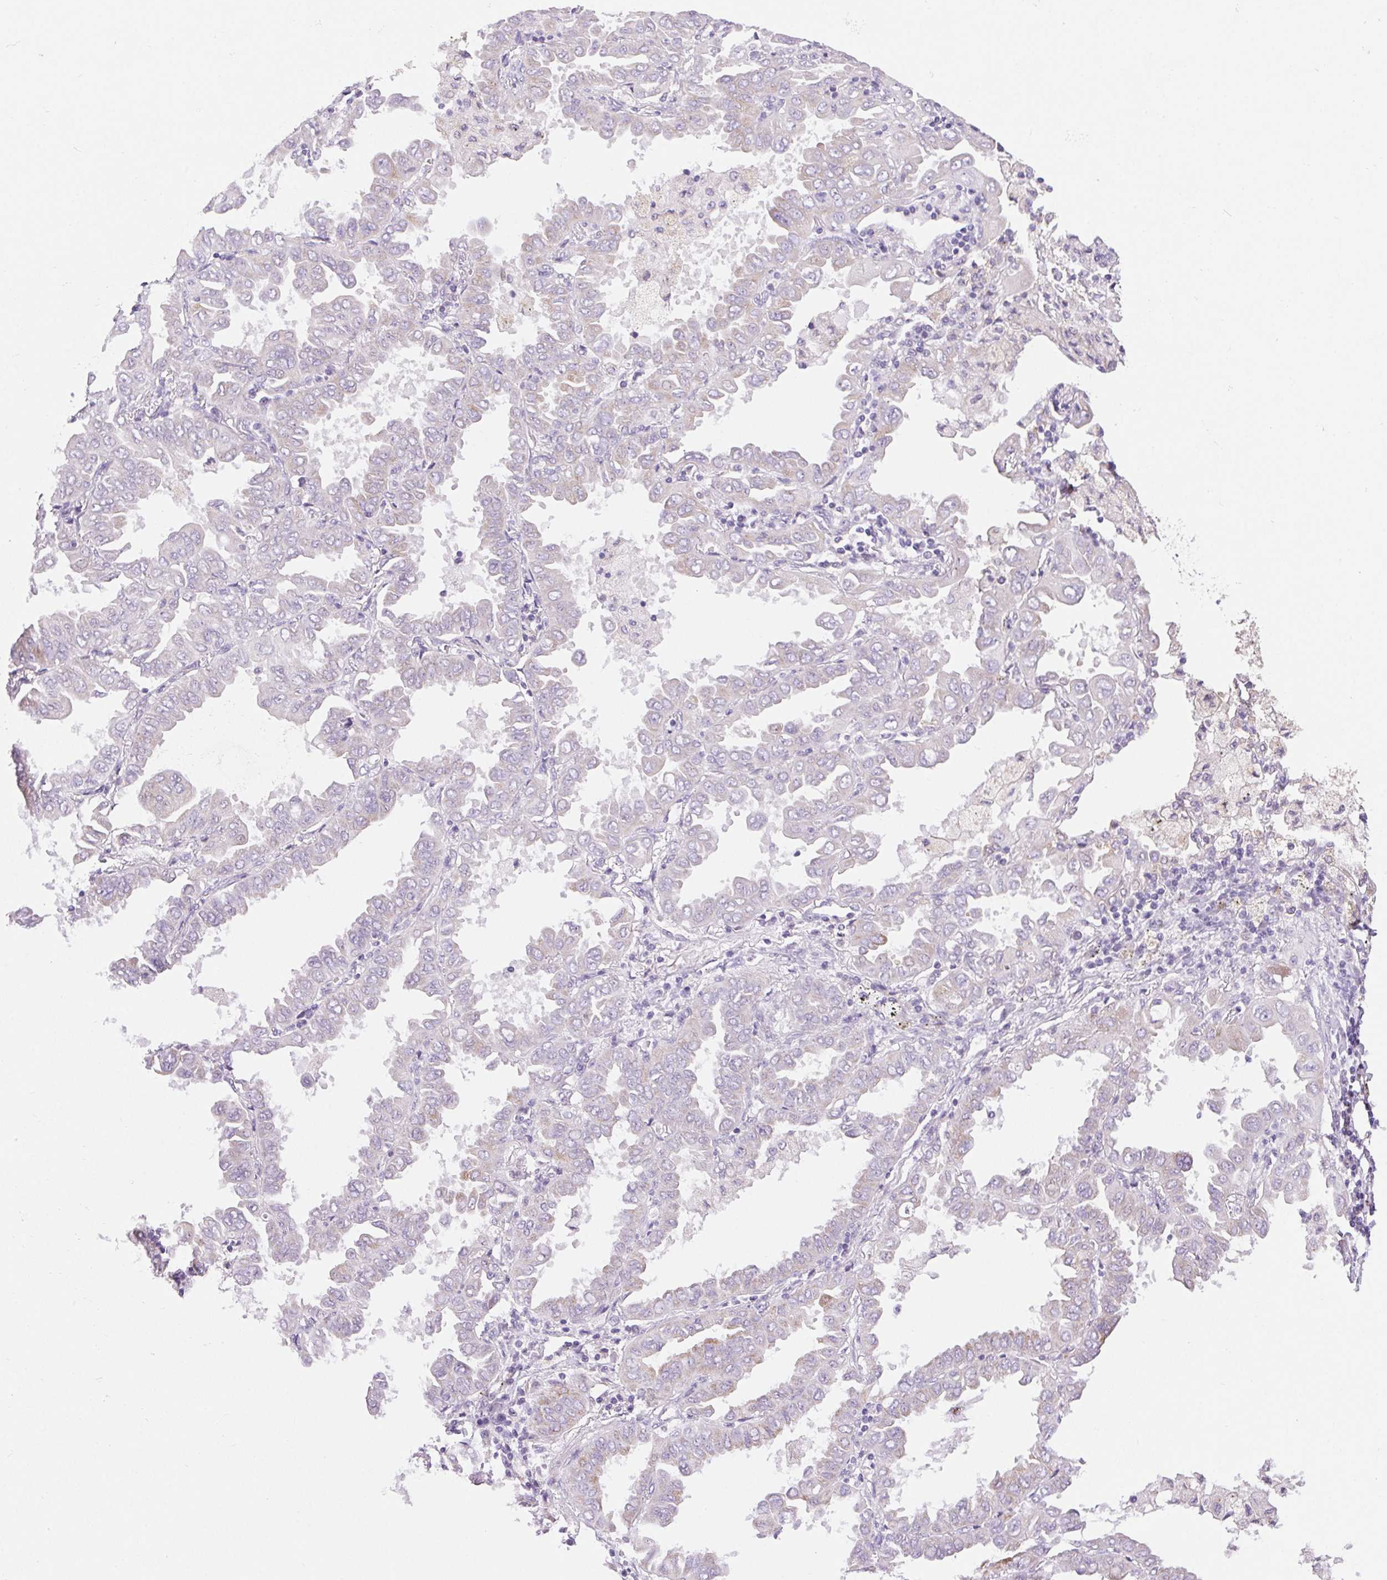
{"staining": {"intensity": "negative", "quantity": "none", "location": "none"}, "tissue": "lung cancer", "cell_type": "Tumor cells", "image_type": "cancer", "snomed": [{"axis": "morphology", "description": "Adenocarcinoma, NOS"}, {"axis": "topography", "description": "Lung"}], "caption": "Tumor cells show no significant positivity in lung cancer.", "gene": "ARHGAP11B", "patient": {"sex": "male", "age": 64}}